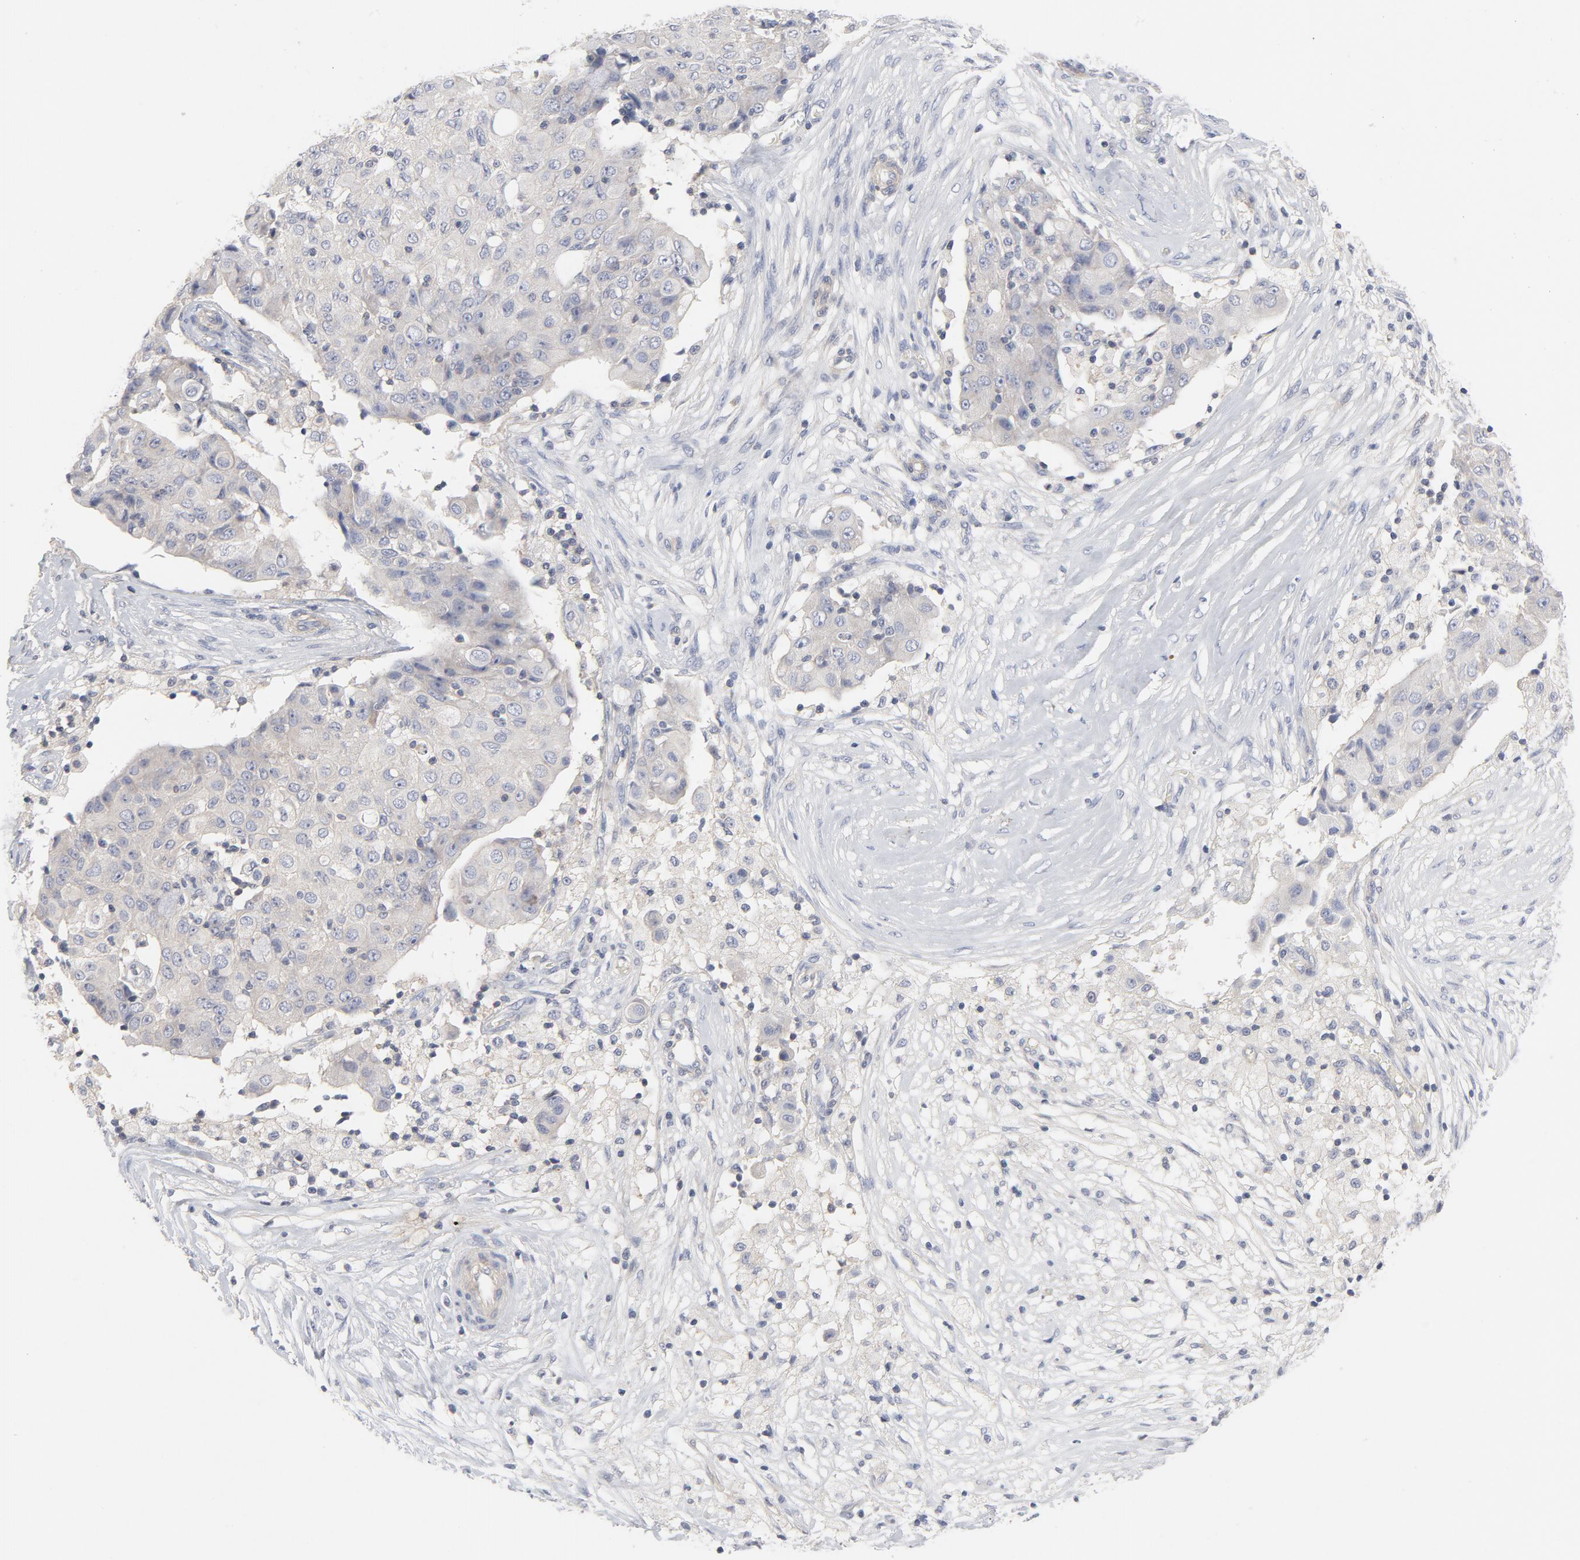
{"staining": {"intensity": "negative", "quantity": "none", "location": "none"}, "tissue": "ovarian cancer", "cell_type": "Tumor cells", "image_type": "cancer", "snomed": [{"axis": "morphology", "description": "Carcinoma, endometroid"}, {"axis": "topography", "description": "Ovary"}], "caption": "This is a histopathology image of immunohistochemistry (IHC) staining of endometroid carcinoma (ovarian), which shows no expression in tumor cells.", "gene": "ROCK1", "patient": {"sex": "female", "age": 42}}